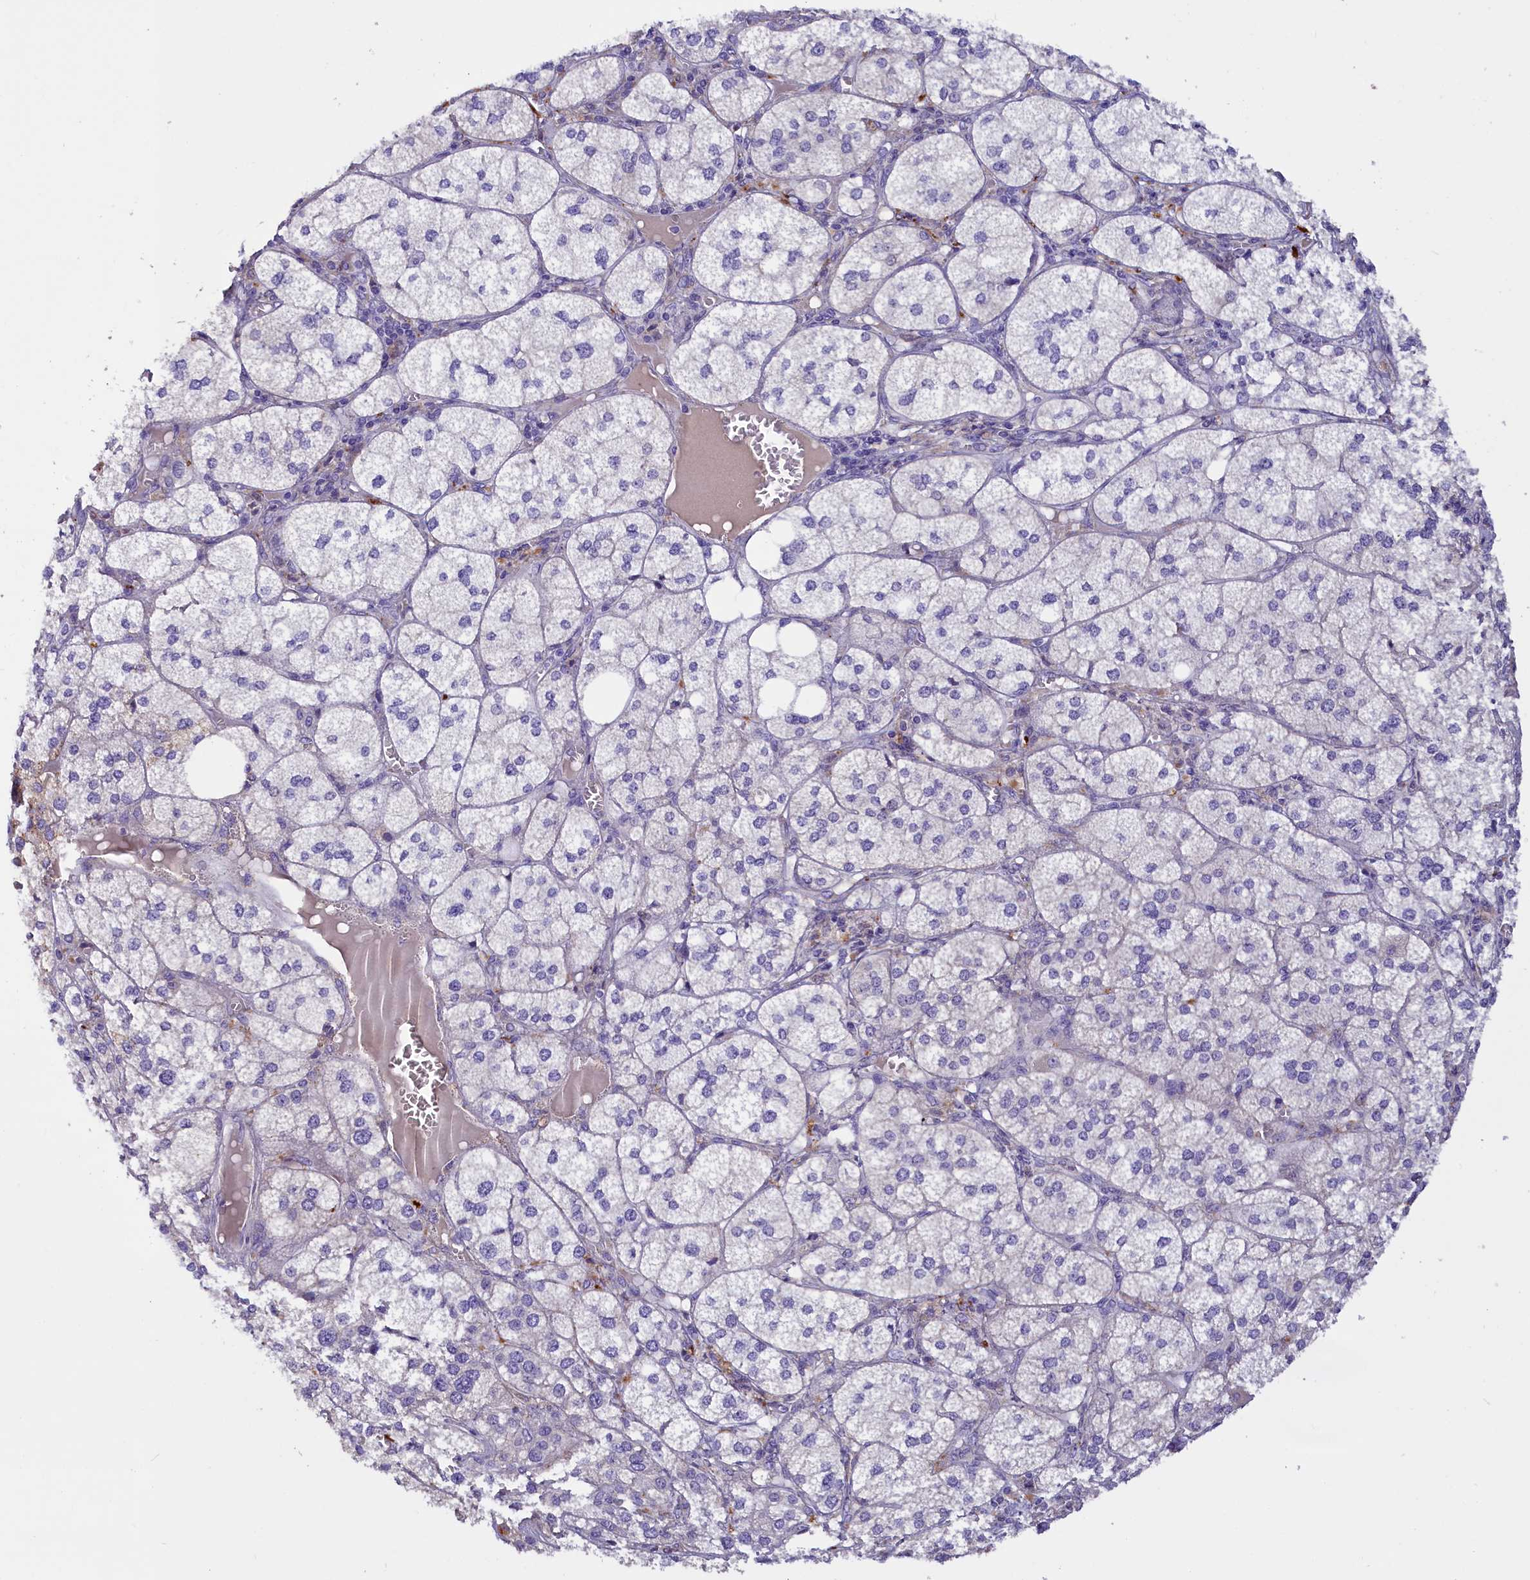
{"staining": {"intensity": "moderate", "quantity": "<25%", "location": "cytoplasmic/membranous"}, "tissue": "adrenal gland", "cell_type": "Glandular cells", "image_type": "normal", "snomed": [{"axis": "morphology", "description": "Normal tissue, NOS"}, {"axis": "topography", "description": "Adrenal gland"}], "caption": "This photomicrograph shows immunohistochemistry (IHC) staining of normal adrenal gland, with low moderate cytoplasmic/membranous staining in approximately <25% of glandular cells.", "gene": "RTTN", "patient": {"sex": "female", "age": 61}}